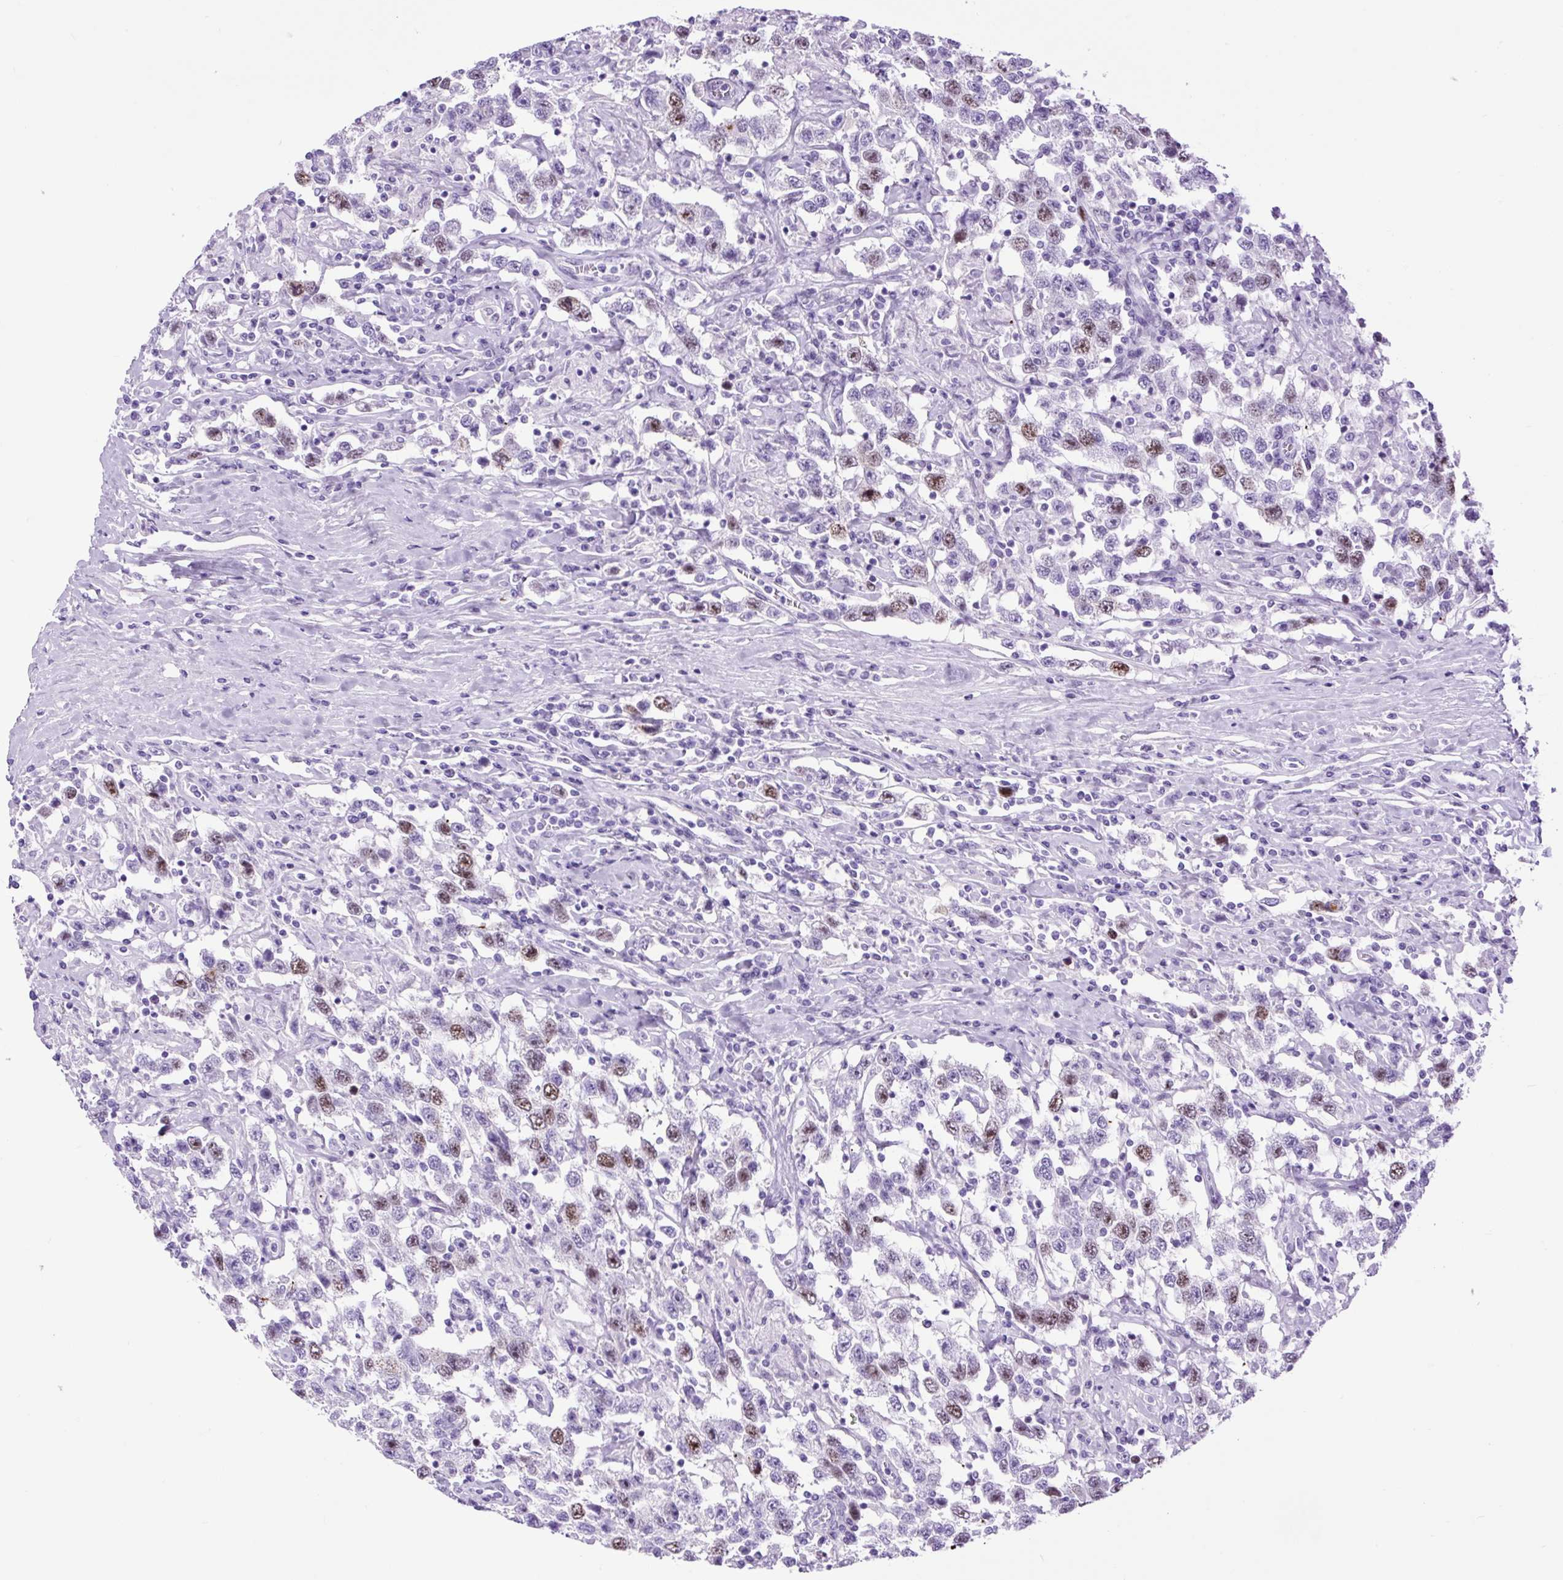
{"staining": {"intensity": "moderate", "quantity": "<25%", "location": "nuclear"}, "tissue": "testis cancer", "cell_type": "Tumor cells", "image_type": "cancer", "snomed": [{"axis": "morphology", "description": "Seminoma, NOS"}, {"axis": "topography", "description": "Testis"}], "caption": "Protein analysis of testis seminoma tissue demonstrates moderate nuclear staining in approximately <25% of tumor cells. (DAB = brown stain, brightfield microscopy at high magnification).", "gene": "RACGAP1", "patient": {"sex": "male", "age": 41}}